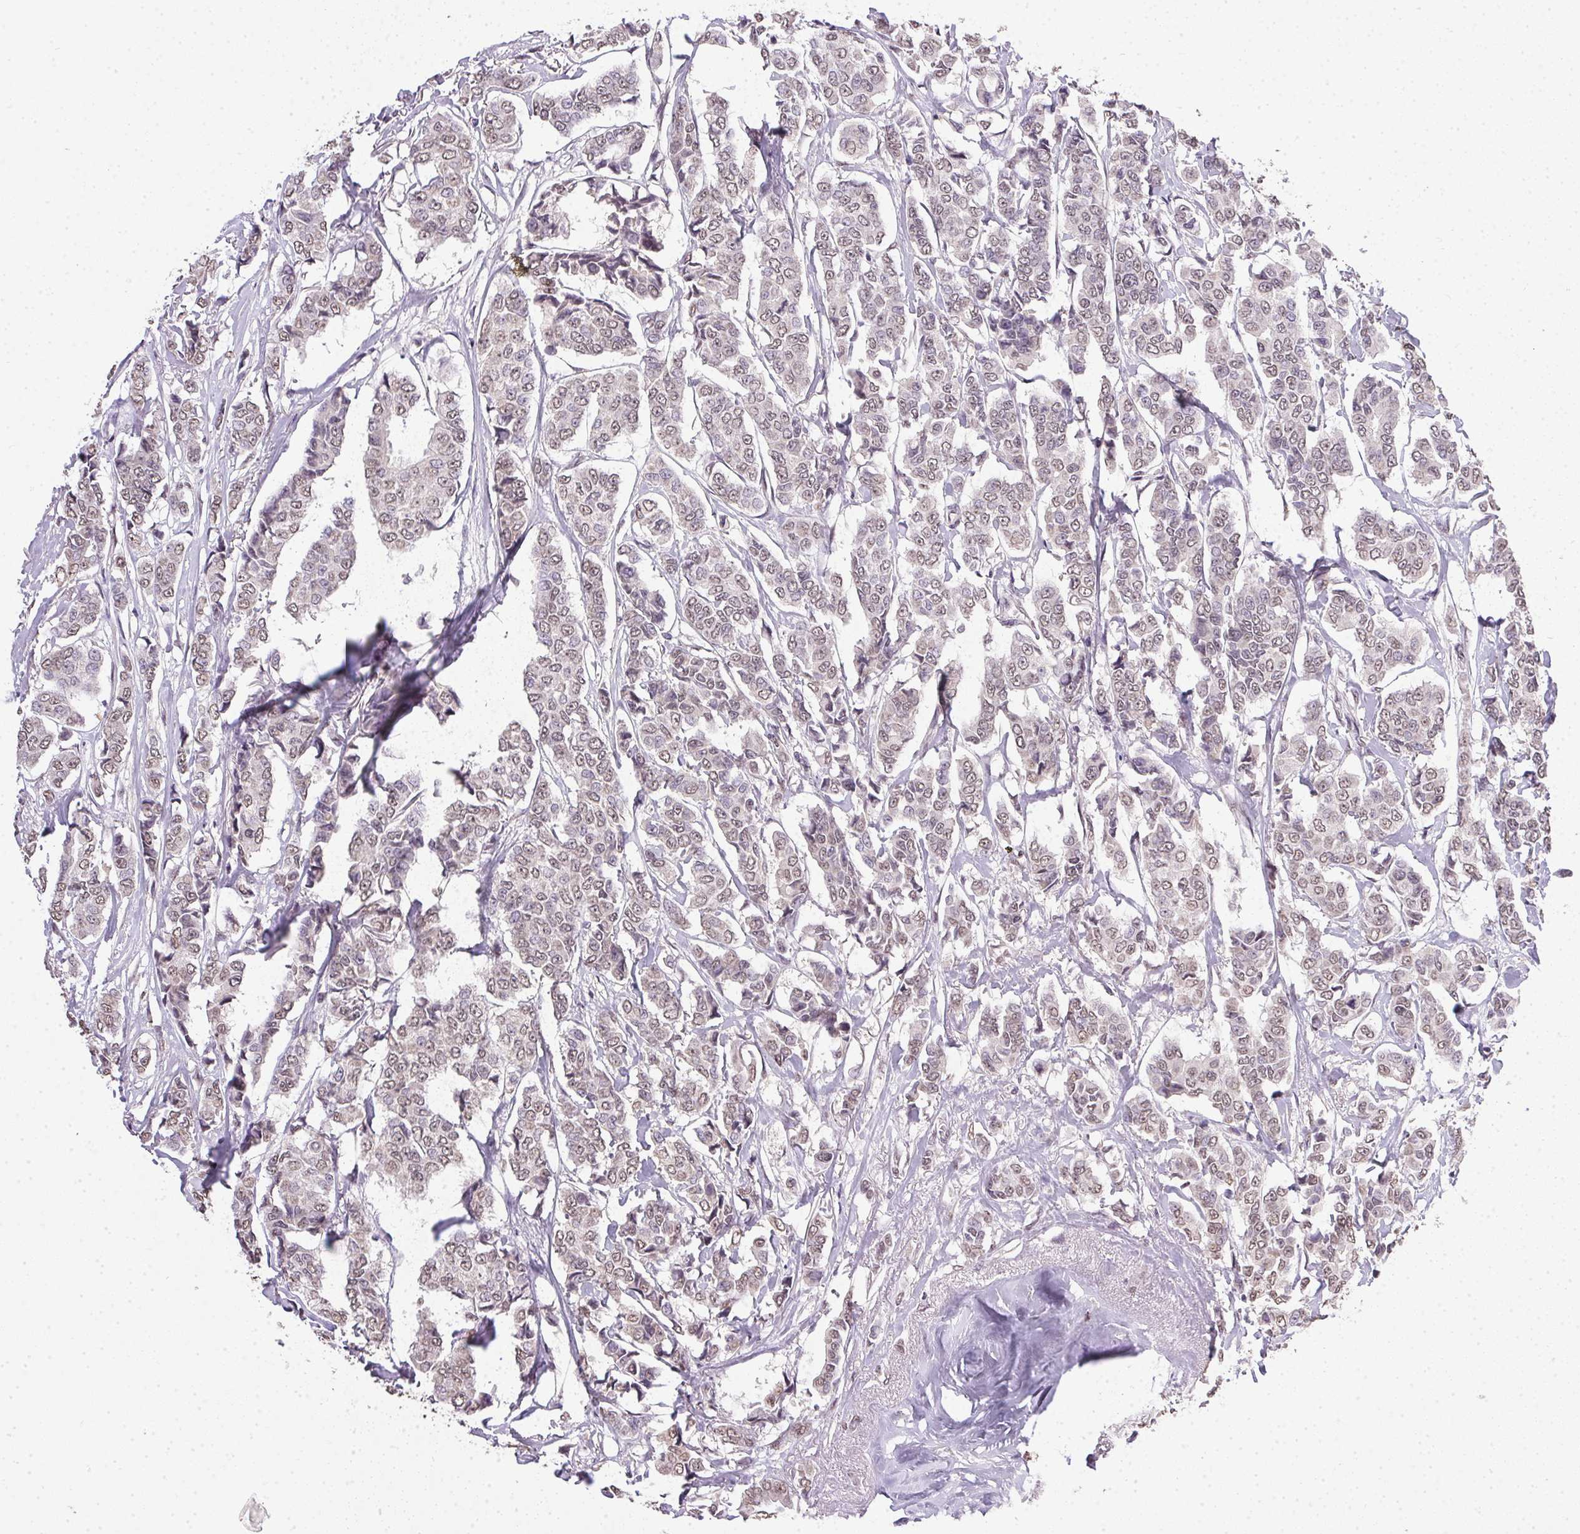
{"staining": {"intensity": "weak", "quantity": ">75%", "location": "nuclear"}, "tissue": "breast cancer", "cell_type": "Tumor cells", "image_type": "cancer", "snomed": [{"axis": "morphology", "description": "Duct carcinoma"}, {"axis": "topography", "description": "Breast"}], "caption": "This image exhibits IHC staining of invasive ductal carcinoma (breast), with low weak nuclear staining in approximately >75% of tumor cells.", "gene": "PPP4R4", "patient": {"sex": "female", "age": 94}}